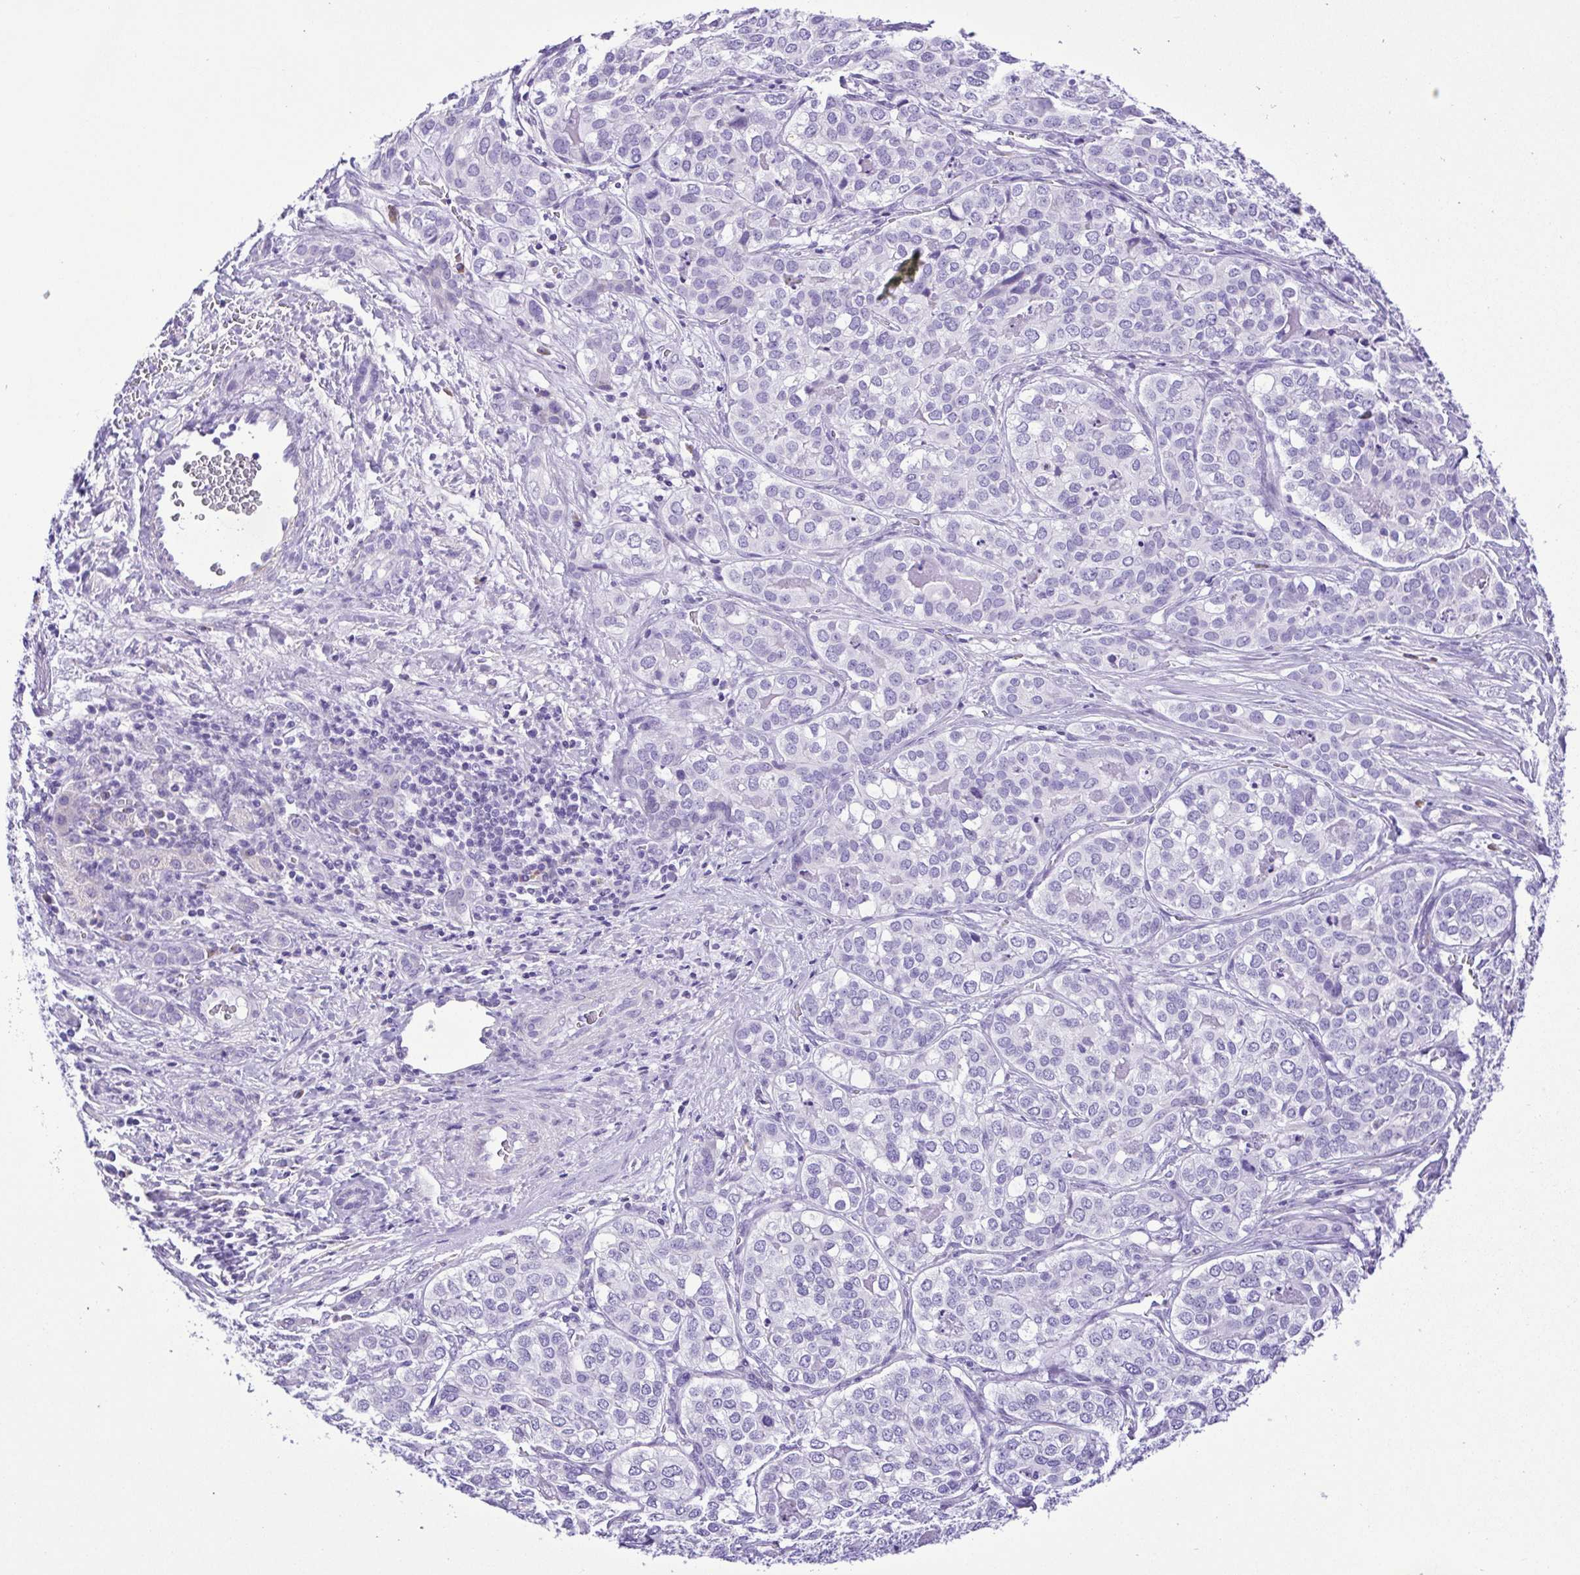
{"staining": {"intensity": "negative", "quantity": "none", "location": "none"}, "tissue": "liver cancer", "cell_type": "Tumor cells", "image_type": "cancer", "snomed": [{"axis": "morphology", "description": "Cholangiocarcinoma"}, {"axis": "topography", "description": "Liver"}], "caption": "Tumor cells show no significant expression in liver cholangiocarcinoma. (DAB immunohistochemistry (IHC), high magnification).", "gene": "PAK3", "patient": {"sex": "male", "age": 56}}